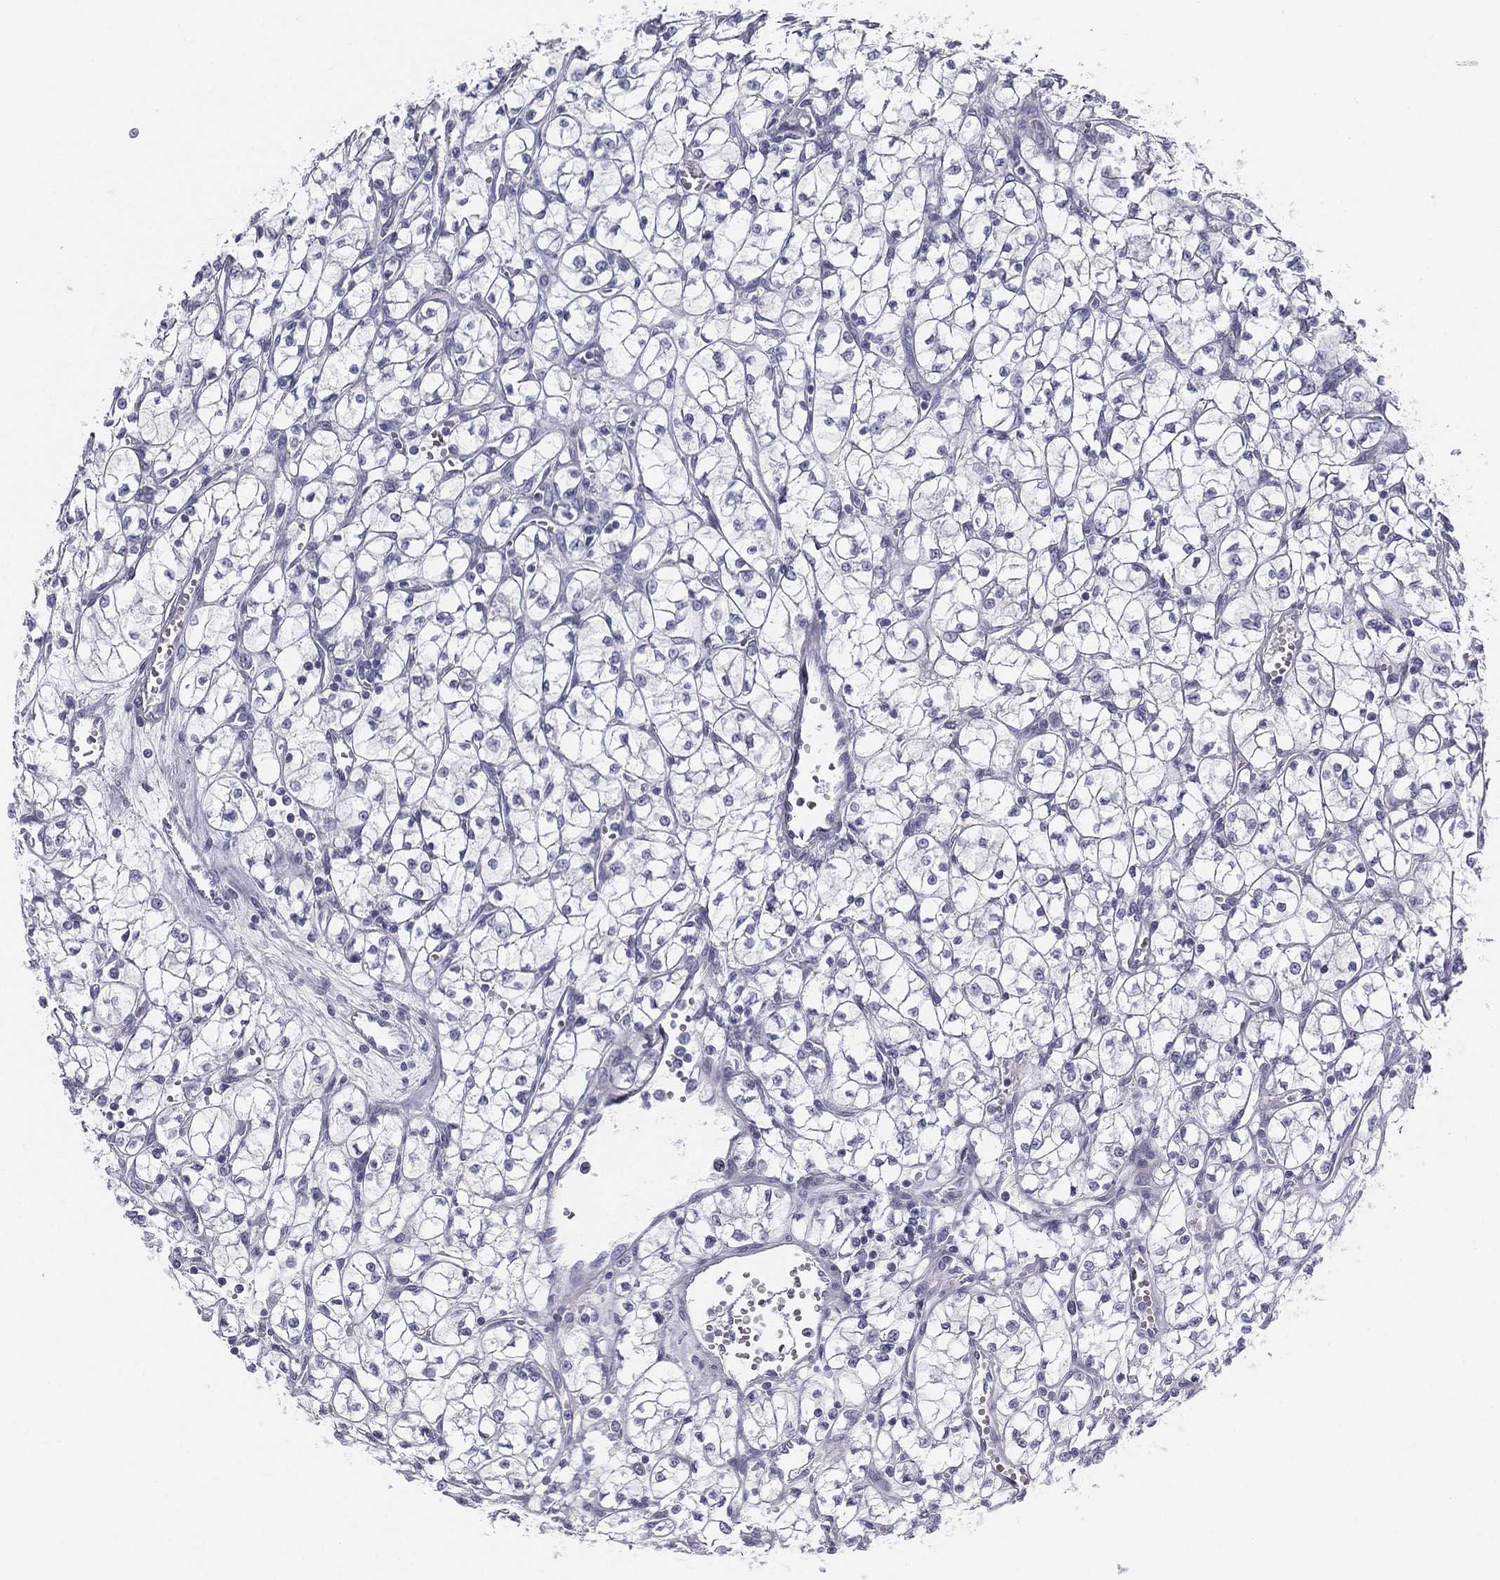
{"staining": {"intensity": "negative", "quantity": "none", "location": "none"}, "tissue": "renal cancer", "cell_type": "Tumor cells", "image_type": "cancer", "snomed": [{"axis": "morphology", "description": "Adenocarcinoma, NOS"}, {"axis": "topography", "description": "Kidney"}], "caption": "DAB (3,3'-diaminobenzidine) immunohistochemical staining of human renal cancer (adenocarcinoma) exhibits no significant staining in tumor cells.", "gene": "SPPL2C", "patient": {"sex": "female", "age": 64}}